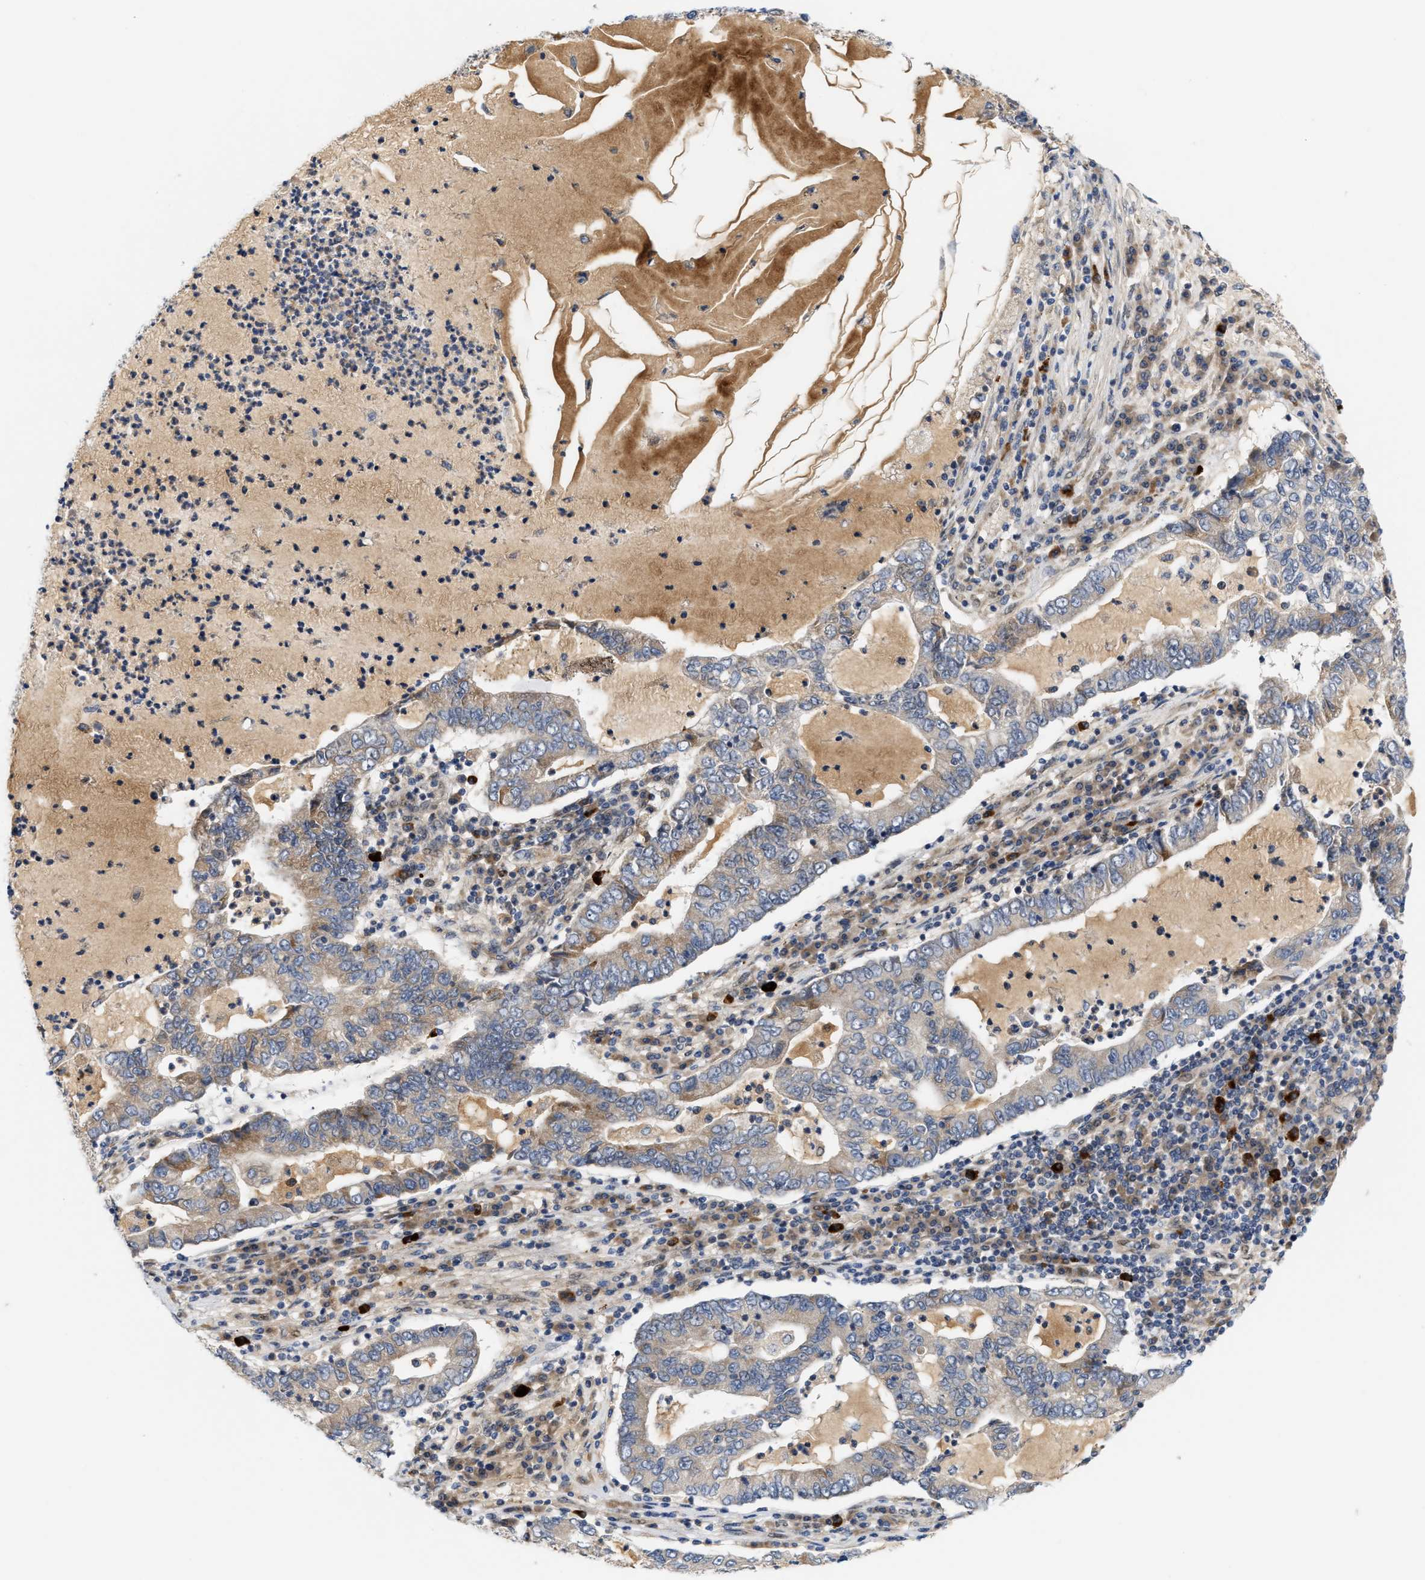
{"staining": {"intensity": "moderate", "quantity": "25%-75%", "location": "cytoplasmic/membranous"}, "tissue": "lung cancer", "cell_type": "Tumor cells", "image_type": "cancer", "snomed": [{"axis": "morphology", "description": "Adenocarcinoma, NOS"}, {"axis": "topography", "description": "Lung"}], "caption": "Adenocarcinoma (lung) tissue demonstrates moderate cytoplasmic/membranous expression in approximately 25%-75% of tumor cells (brown staining indicates protein expression, while blue staining denotes nuclei).", "gene": "TCF4", "patient": {"sex": "female", "age": 51}}